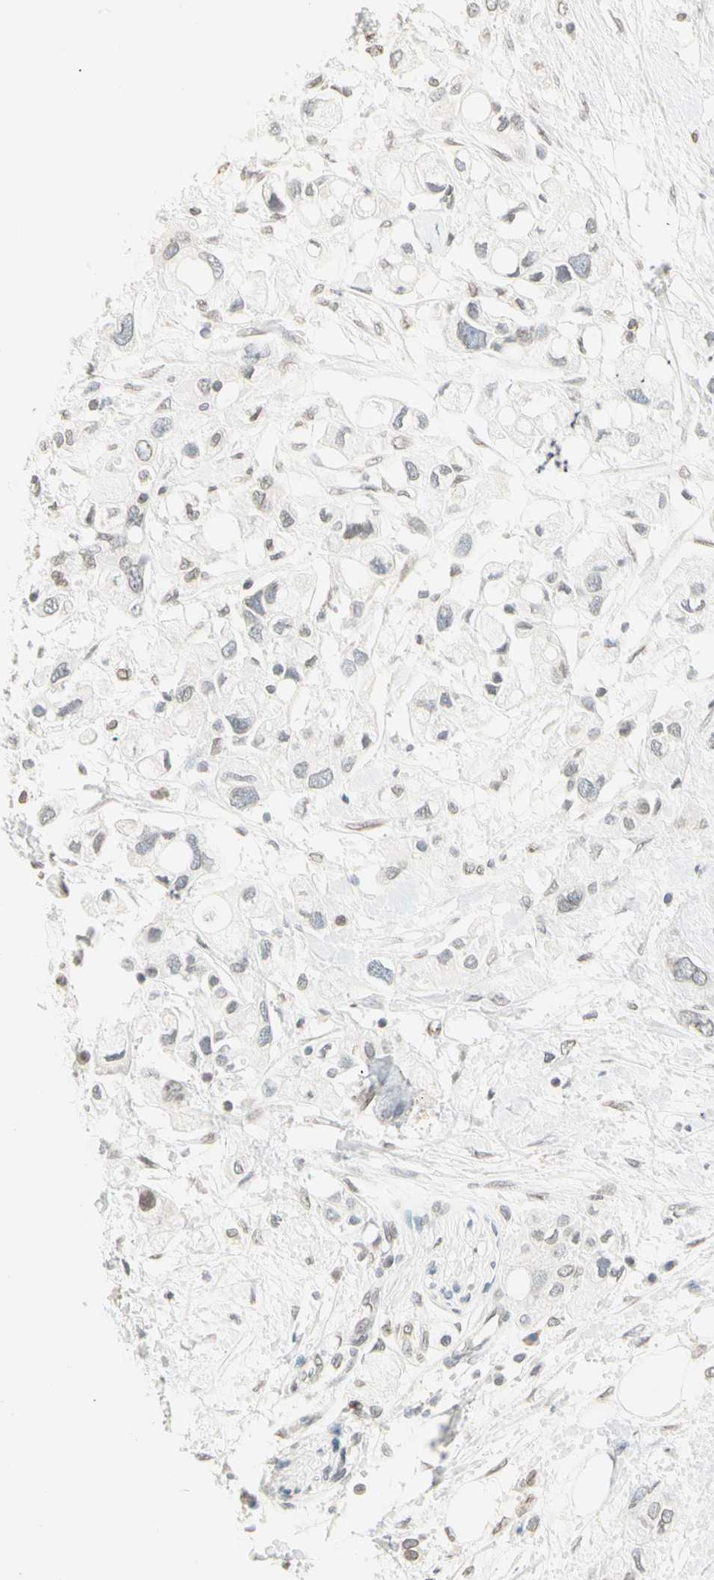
{"staining": {"intensity": "negative", "quantity": "none", "location": "none"}, "tissue": "pancreatic cancer", "cell_type": "Tumor cells", "image_type": "cancer", "snomed": [{"axis": "morphology", "description": "Adenocarcinoma, NOS"}, {"axis": "topography", "description": "Pancreas"}], "caption": "Photomicrograph shows no significant protein expression in tumor cells of adenocarcinoma (pancreatic).", "gene": "BCAN", "patient": {"sex": "female", "age": 56}}